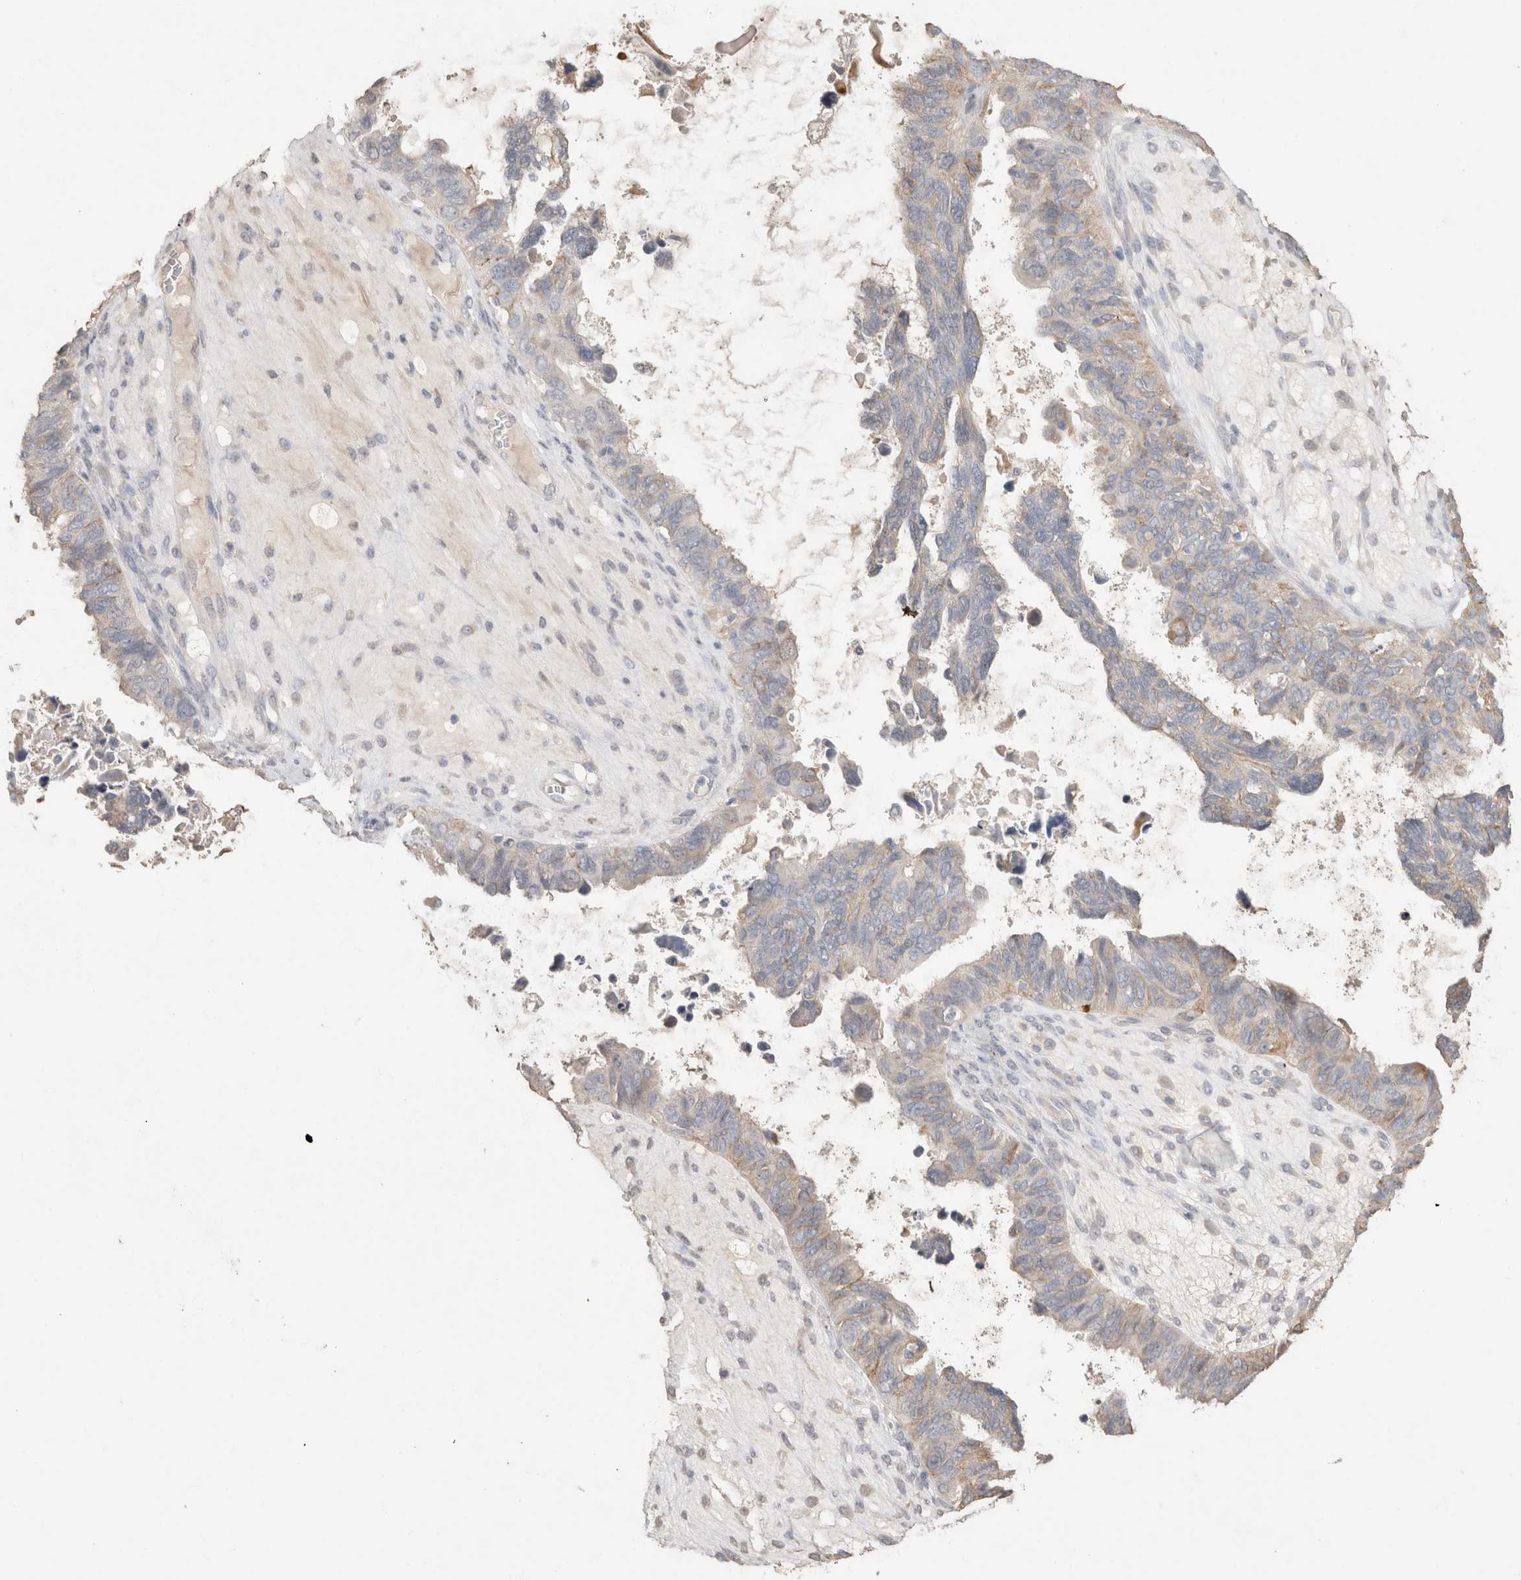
{"staining": {"intensity": "weak", "quantity": "<25%", "location": "cytoplasmic/membranous"}, "tissue": "ovarian cancer", "cell_type": "Tumor cells", "image_type": "cancer", "snomed": [{"axis": "morphology", "description": "Cystadenocarcinoma, serous, NOS"}, {"axis": "topography", "description": "Ovary"}], "caption": "Image shows no protein positivity in tumor cells of ovarian cancer tissue.", "gene": "NAALADL2", "patient": {"sex": "female", "age": 79}}